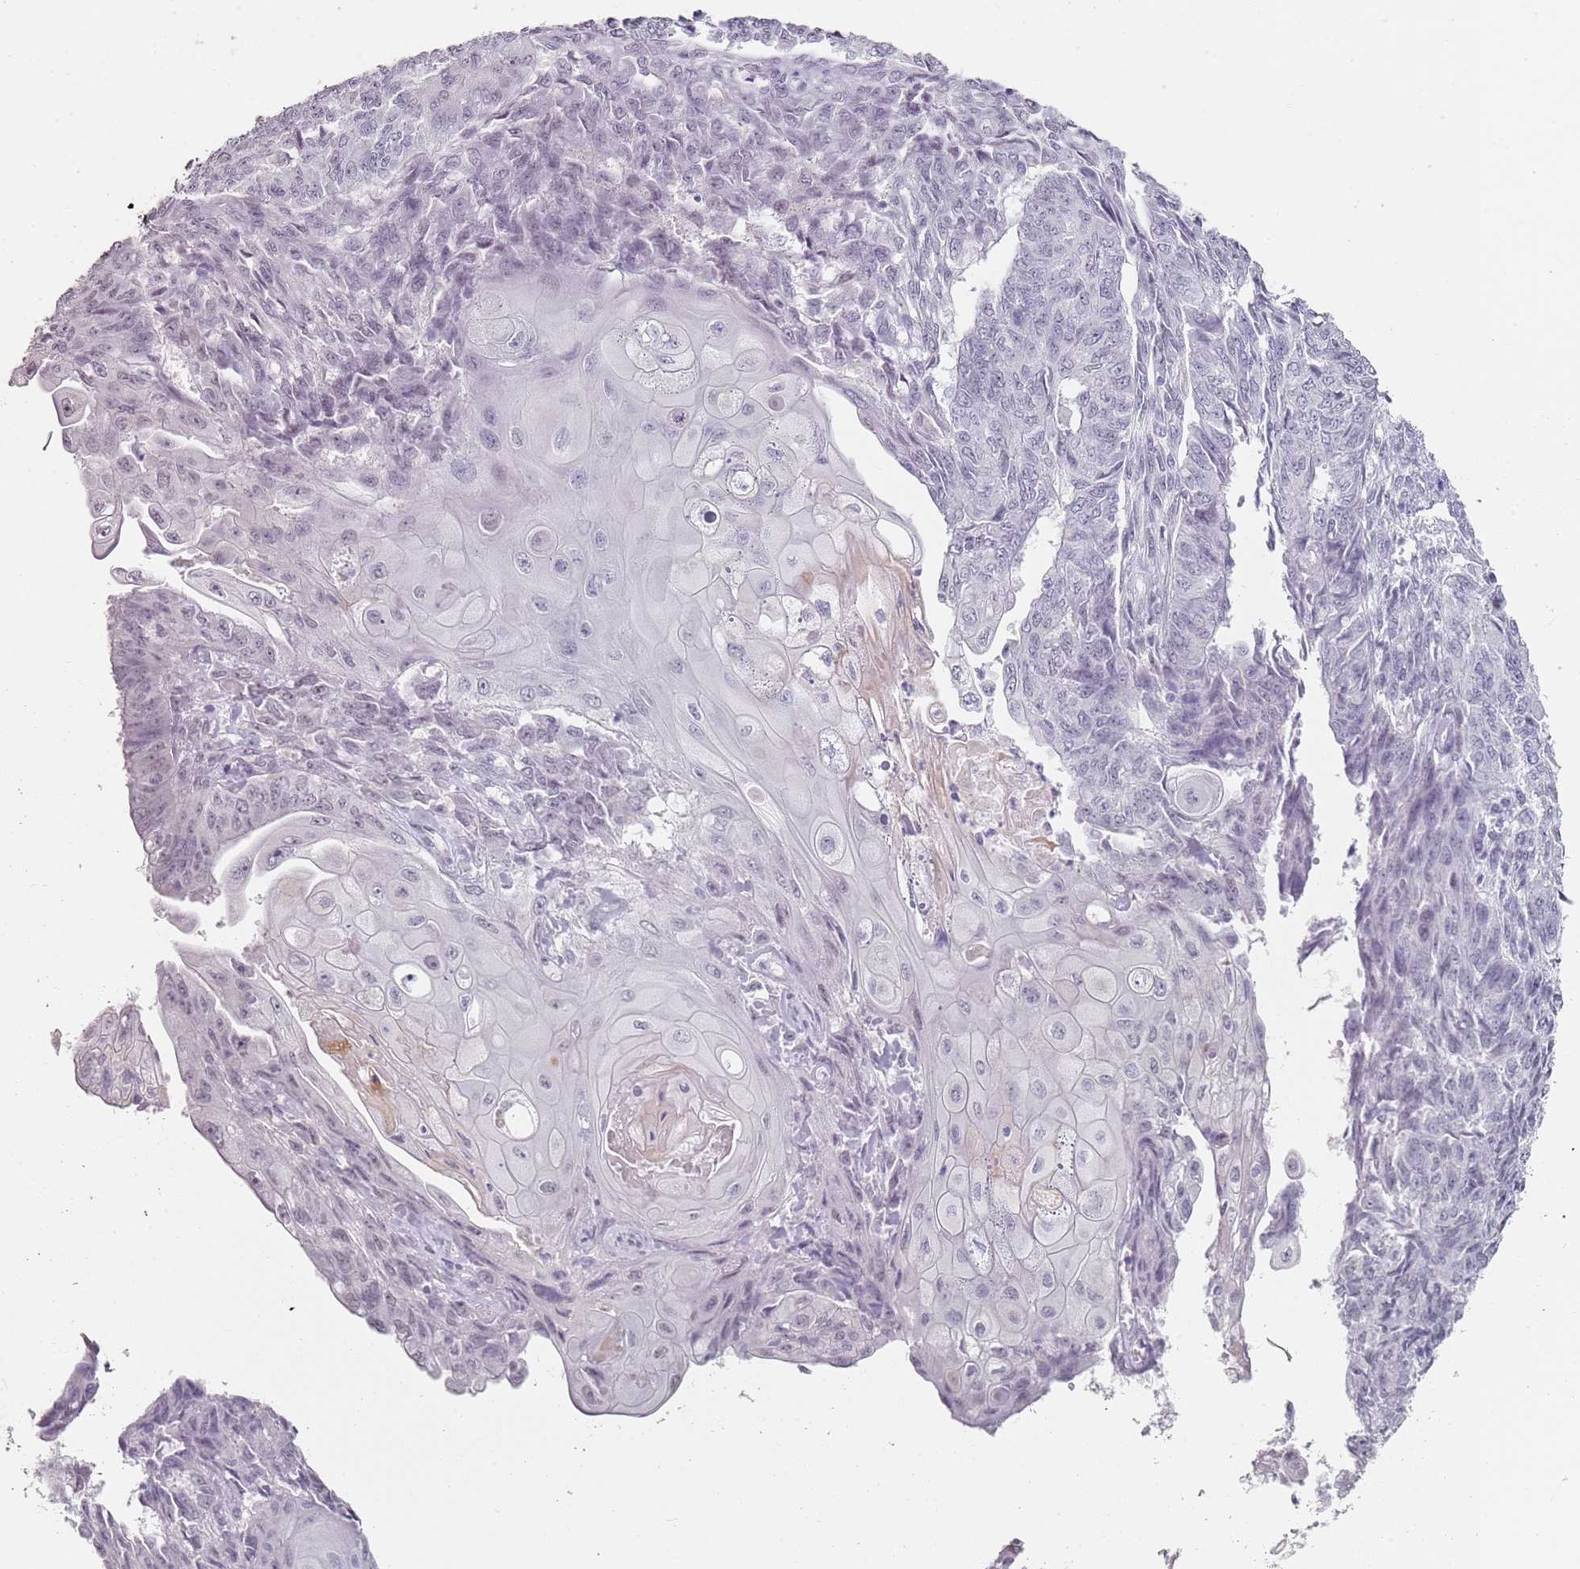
{"staining": {"intensity": "negative", "quantity": "none", "location": "none"}, "tissue": "endometrial cancer", "cell_type": "Tumor cells", "image_type": "cancer", "snomed": [{"axis": "morphology", "description": "Adenocarcinoma, NOS"}, {"axis": "topography", "description": "Endometrium"}], "caption": "A high-resolution image shows immunohistochemistry staining of endometrial cancer, which demonstrates no significant expression in tumor cells.", "gene": "DNAH11", "patient": {"sex": "female", "age": 32}}